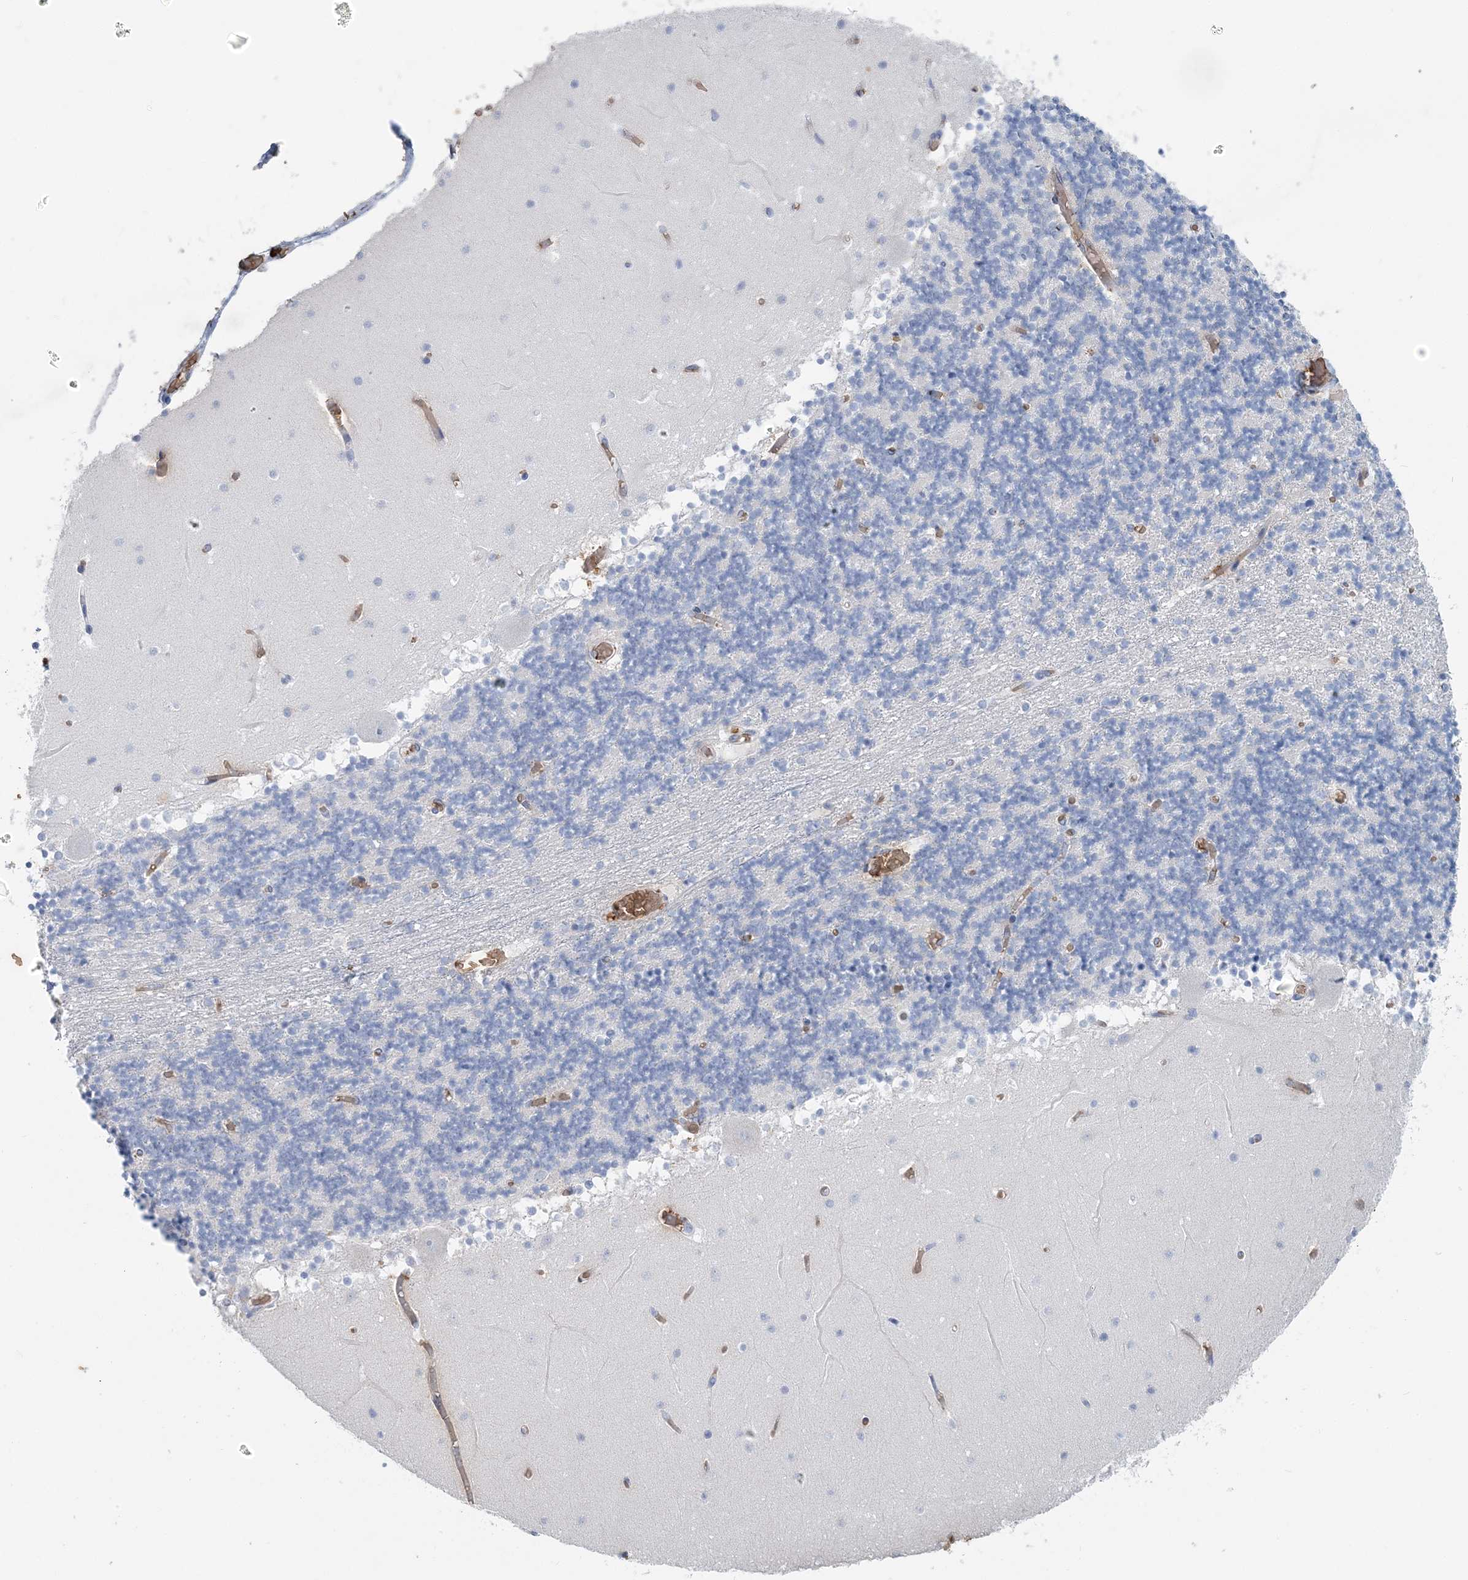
{"staining": {"intensity": "negative", "quantity": "none", "location": "none"}, "tissue": "cerebellum", "cell_type": "Cells in granular layer", "image_type": "normal", "snomed": [{"axis": "morphology", "description": "Normal tissue, NOS"}, {"axis": "topography", "description": "Cerebellum"}], "caption": "This is a histopathology image of IHC staining of normal cerebellum, which shows no expression in cells in granular layer.", "gene": "HBD", "patient": {"sex": "female", "age": 28}}